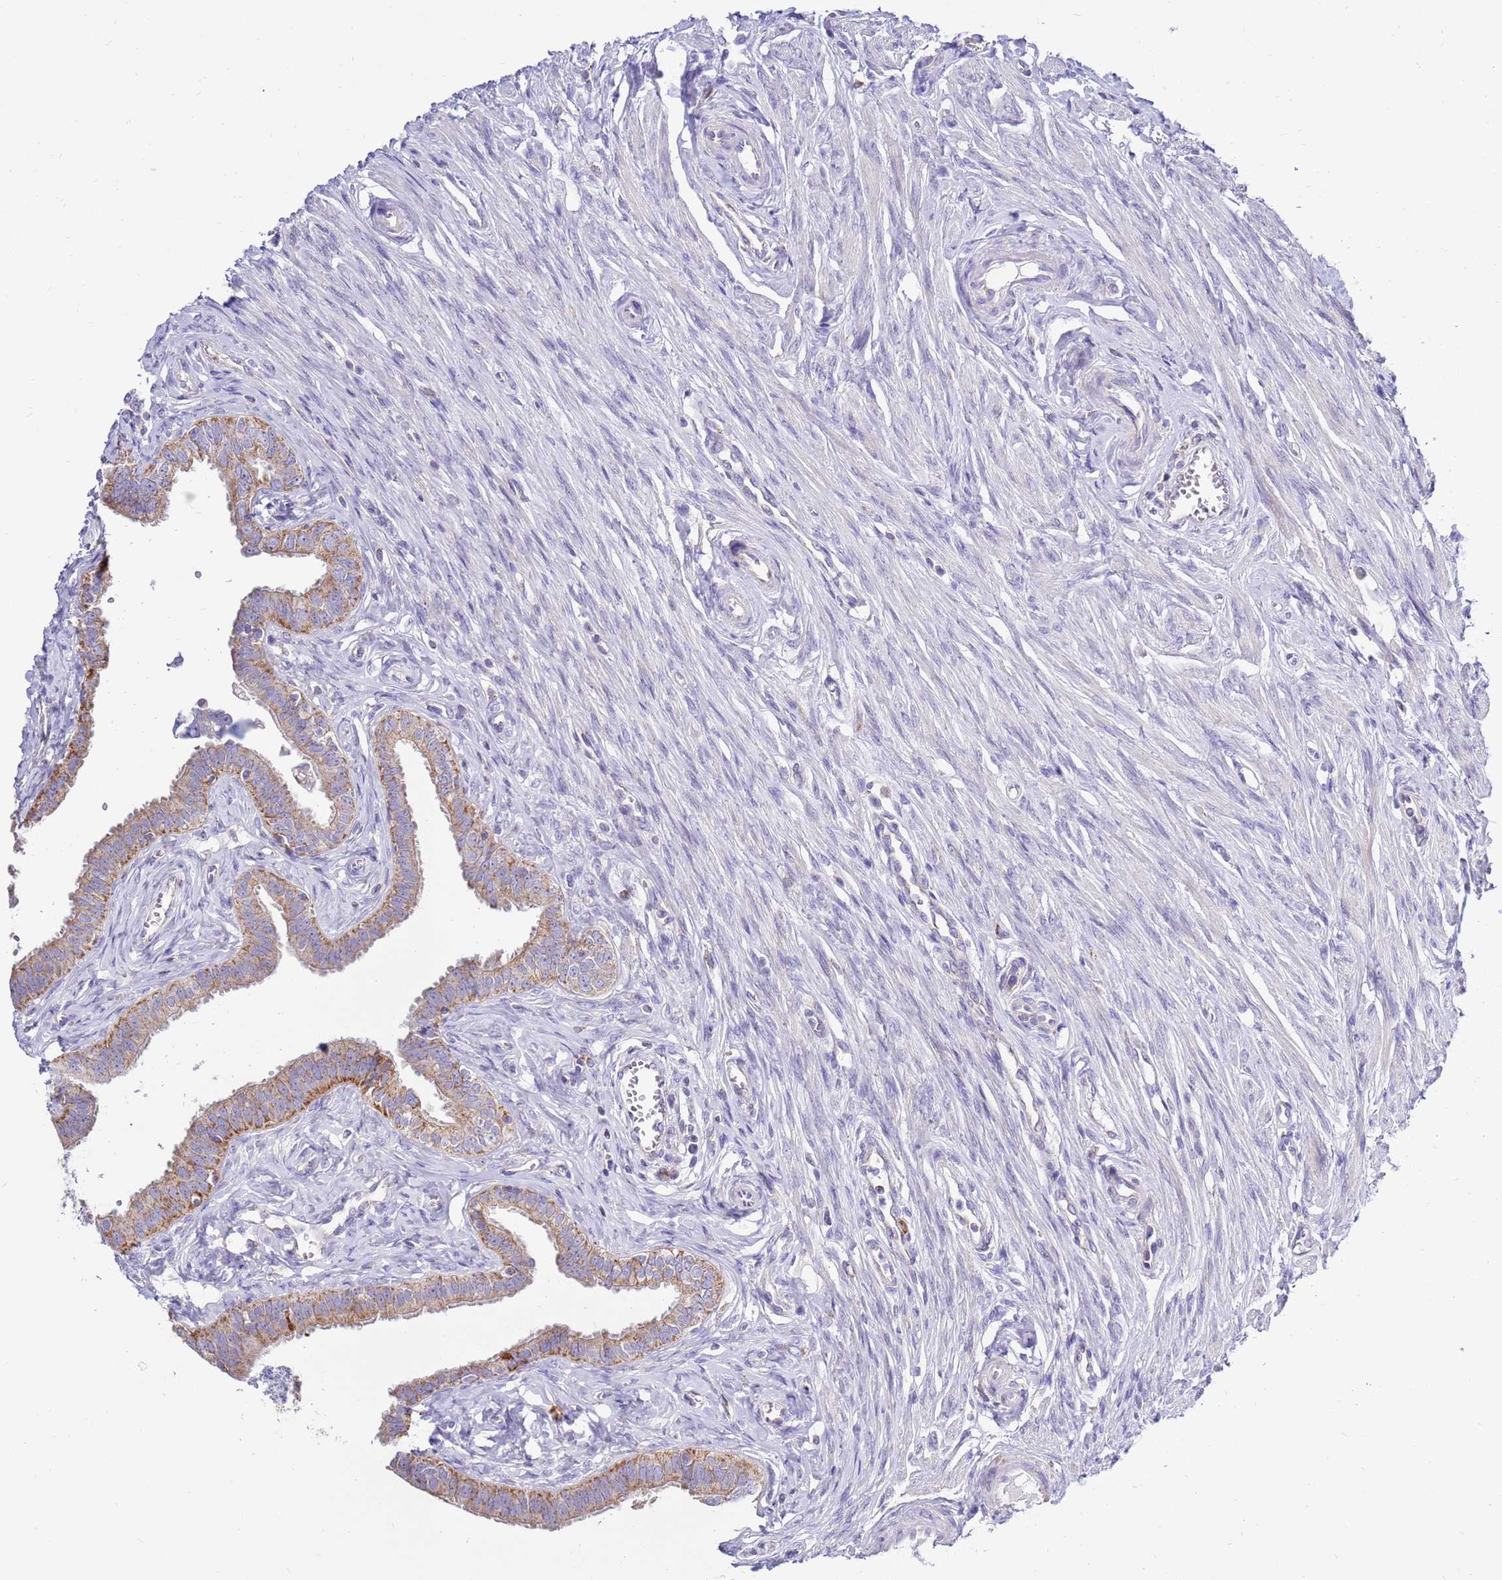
{"staining": {"intensity": "moderate", "quantity": ">75%", "location": "cytoplasmic/membranous"}, "tissue": "fallopian tube", "cell_type": "Glandular cells", "image_type": "normal", "snomed": [{"axis": "morphology", "description": "Normal tissue, NOS"}, {"axis": "morphology", "description": "Carcinoma, NOS"}, {"axis": "topography", "description": "Fallopian tube"}, {"axis": "topography", "description": "Ovary"}], "caption": "Immunohistochemical staining of benign fallopian tube reveals medium levels of moderate cytoplasmic/membranous positivity in approximately >75% of glandular cells.", "gene": "IGF1R", "patient": {"sex": "female", "age": 59}}